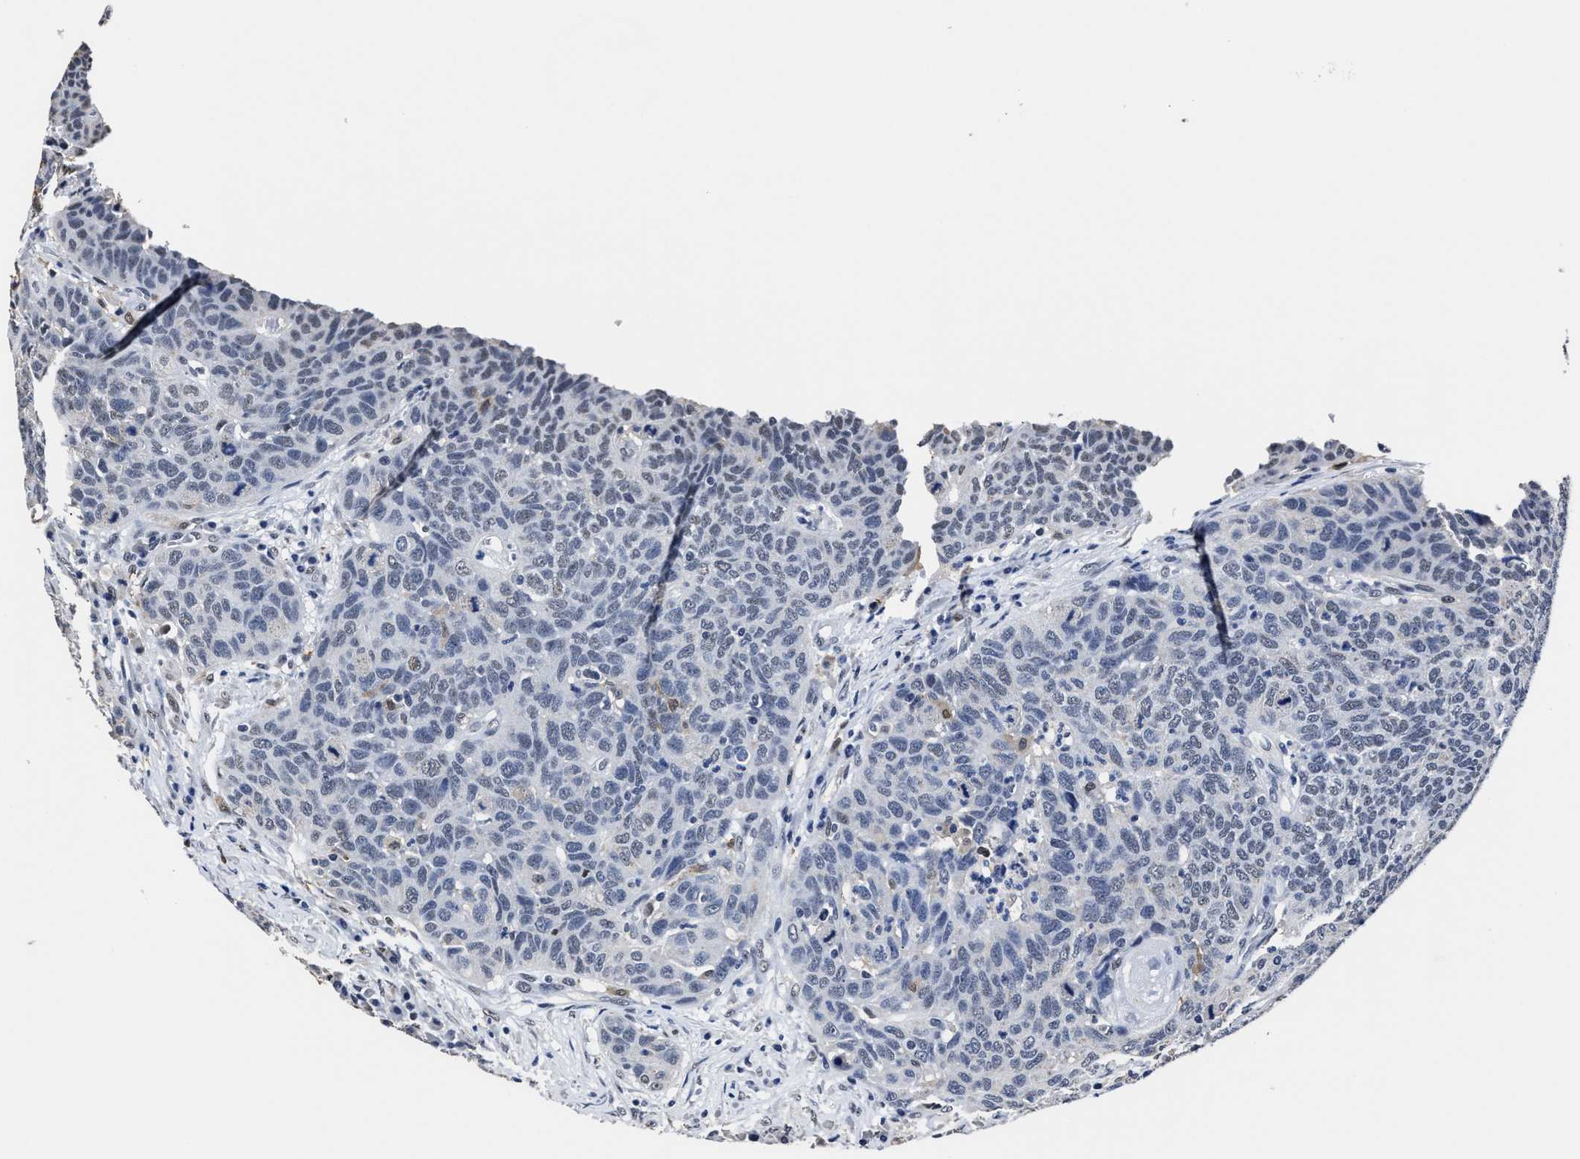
{"staining": {"intensity": "negative", "quantity": "none", "location": "none"}, "tissue": "head and neck cancer", "cell_type": "Tumor cells", "image_type": "cancer", "snomed": [{"axis": "morphology", "description": "Squamous cell carcinoma, NOS"}, {"axis": "topography", "description": "Head-Neck"}], "caption": "This is a image of immunohistochemistry (IHC) staining of head and neck cancer, which shows no staining in tumor cells.", "gene": "PRPF4B", "patient": {"sex": "male", "age": 66}}